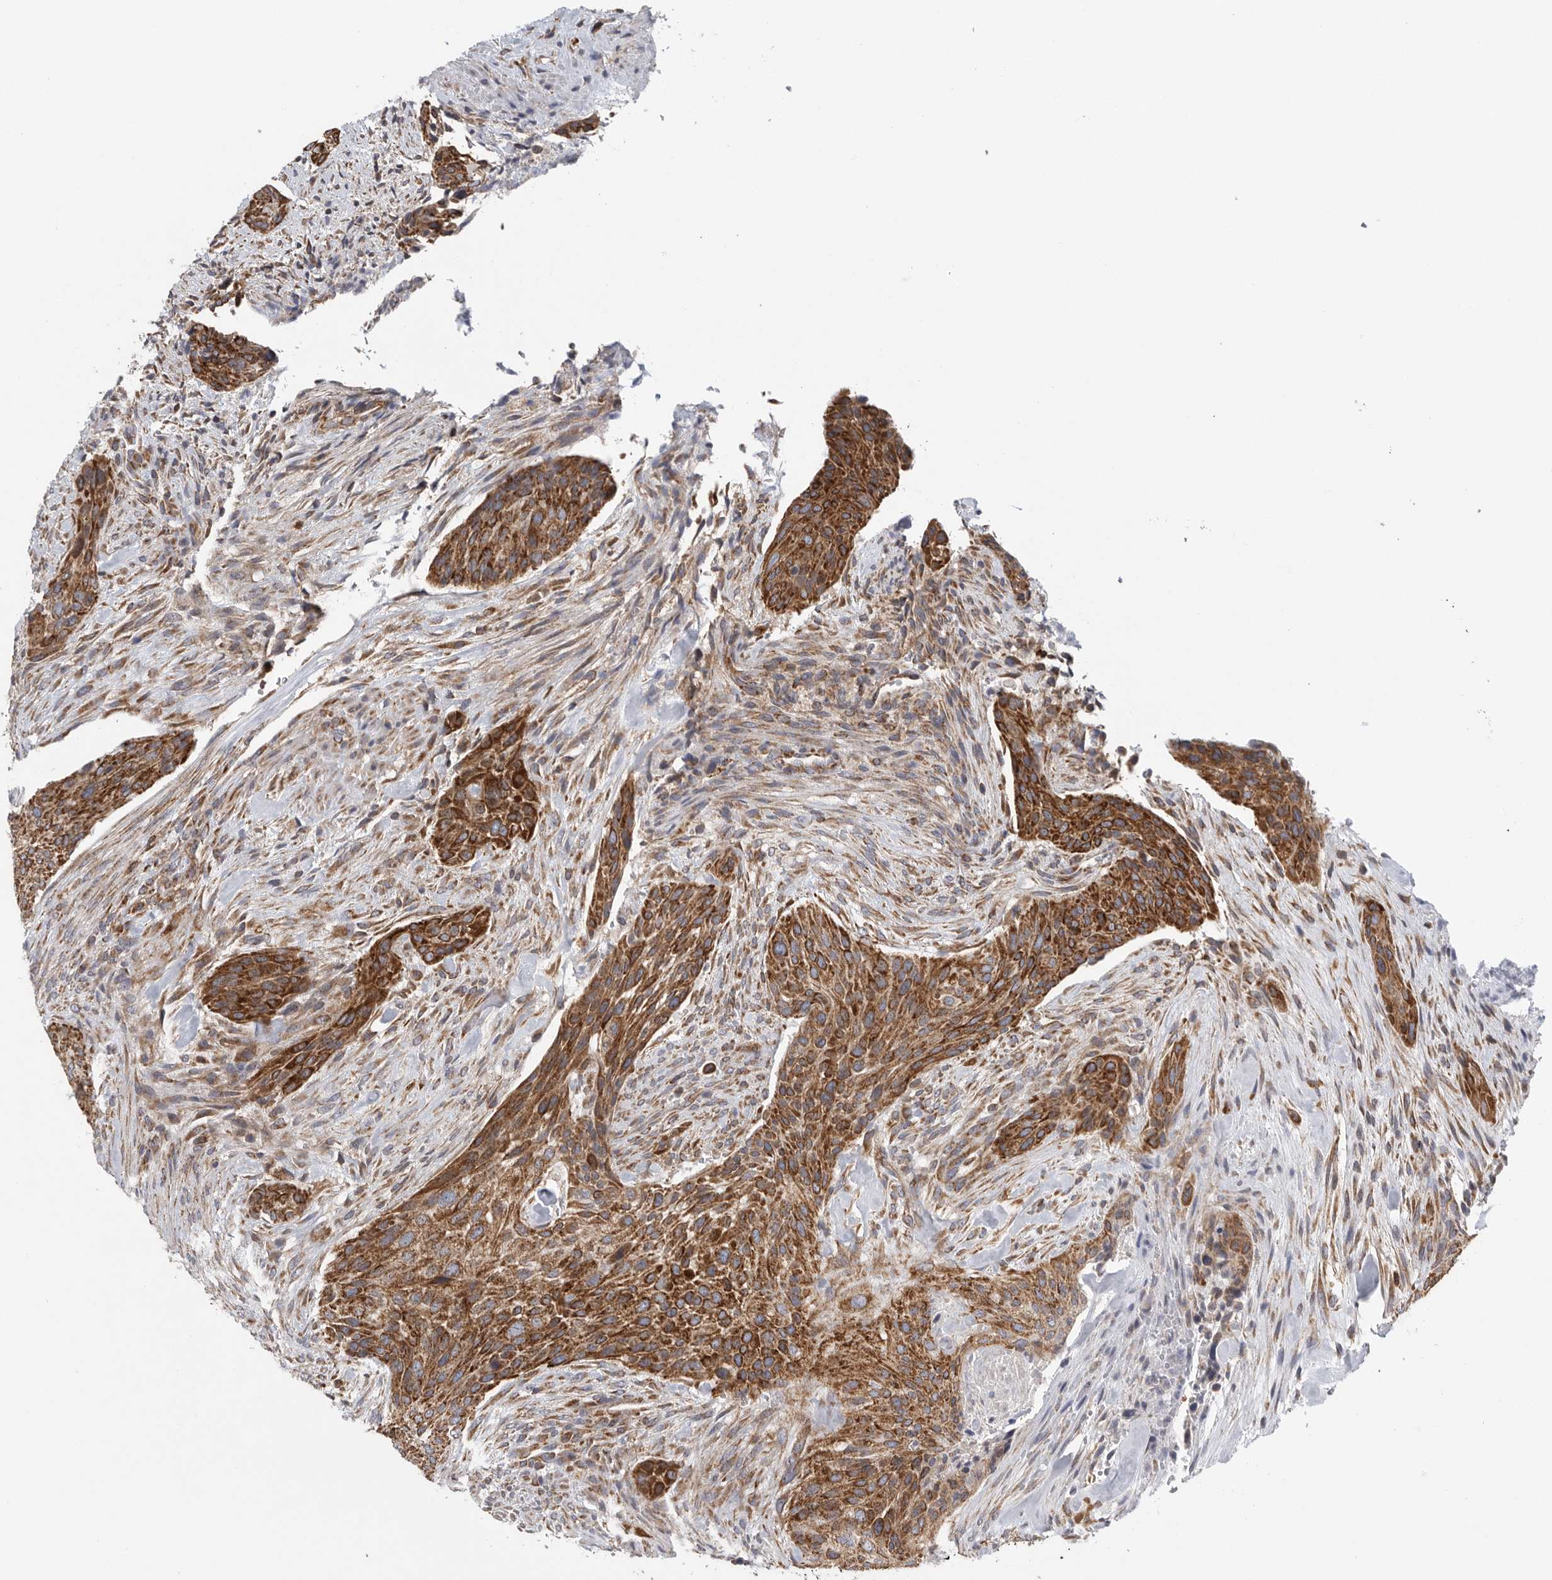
{"staining": {"intensity": "strong", "quantity": ">75%", "location": "cytoplasmic/membranous"}, "tissue": "urothelial cancer", "cell_type": "Tumor cells", "image_type": "cancer", "snomed": [{"axis": "morphology", "description": "Urothelial carcinoma, High grade"}, {"axis": "topography", "description": "Urinary bladder"}], "caption": "Urothelial carcinoma (high-grade) stained for a protein demonstrates strong cytoplasmic/membranous positivity in tumor cells.", "gene": "FKBP8", "patient": {"sex": "male", "age": 35}}